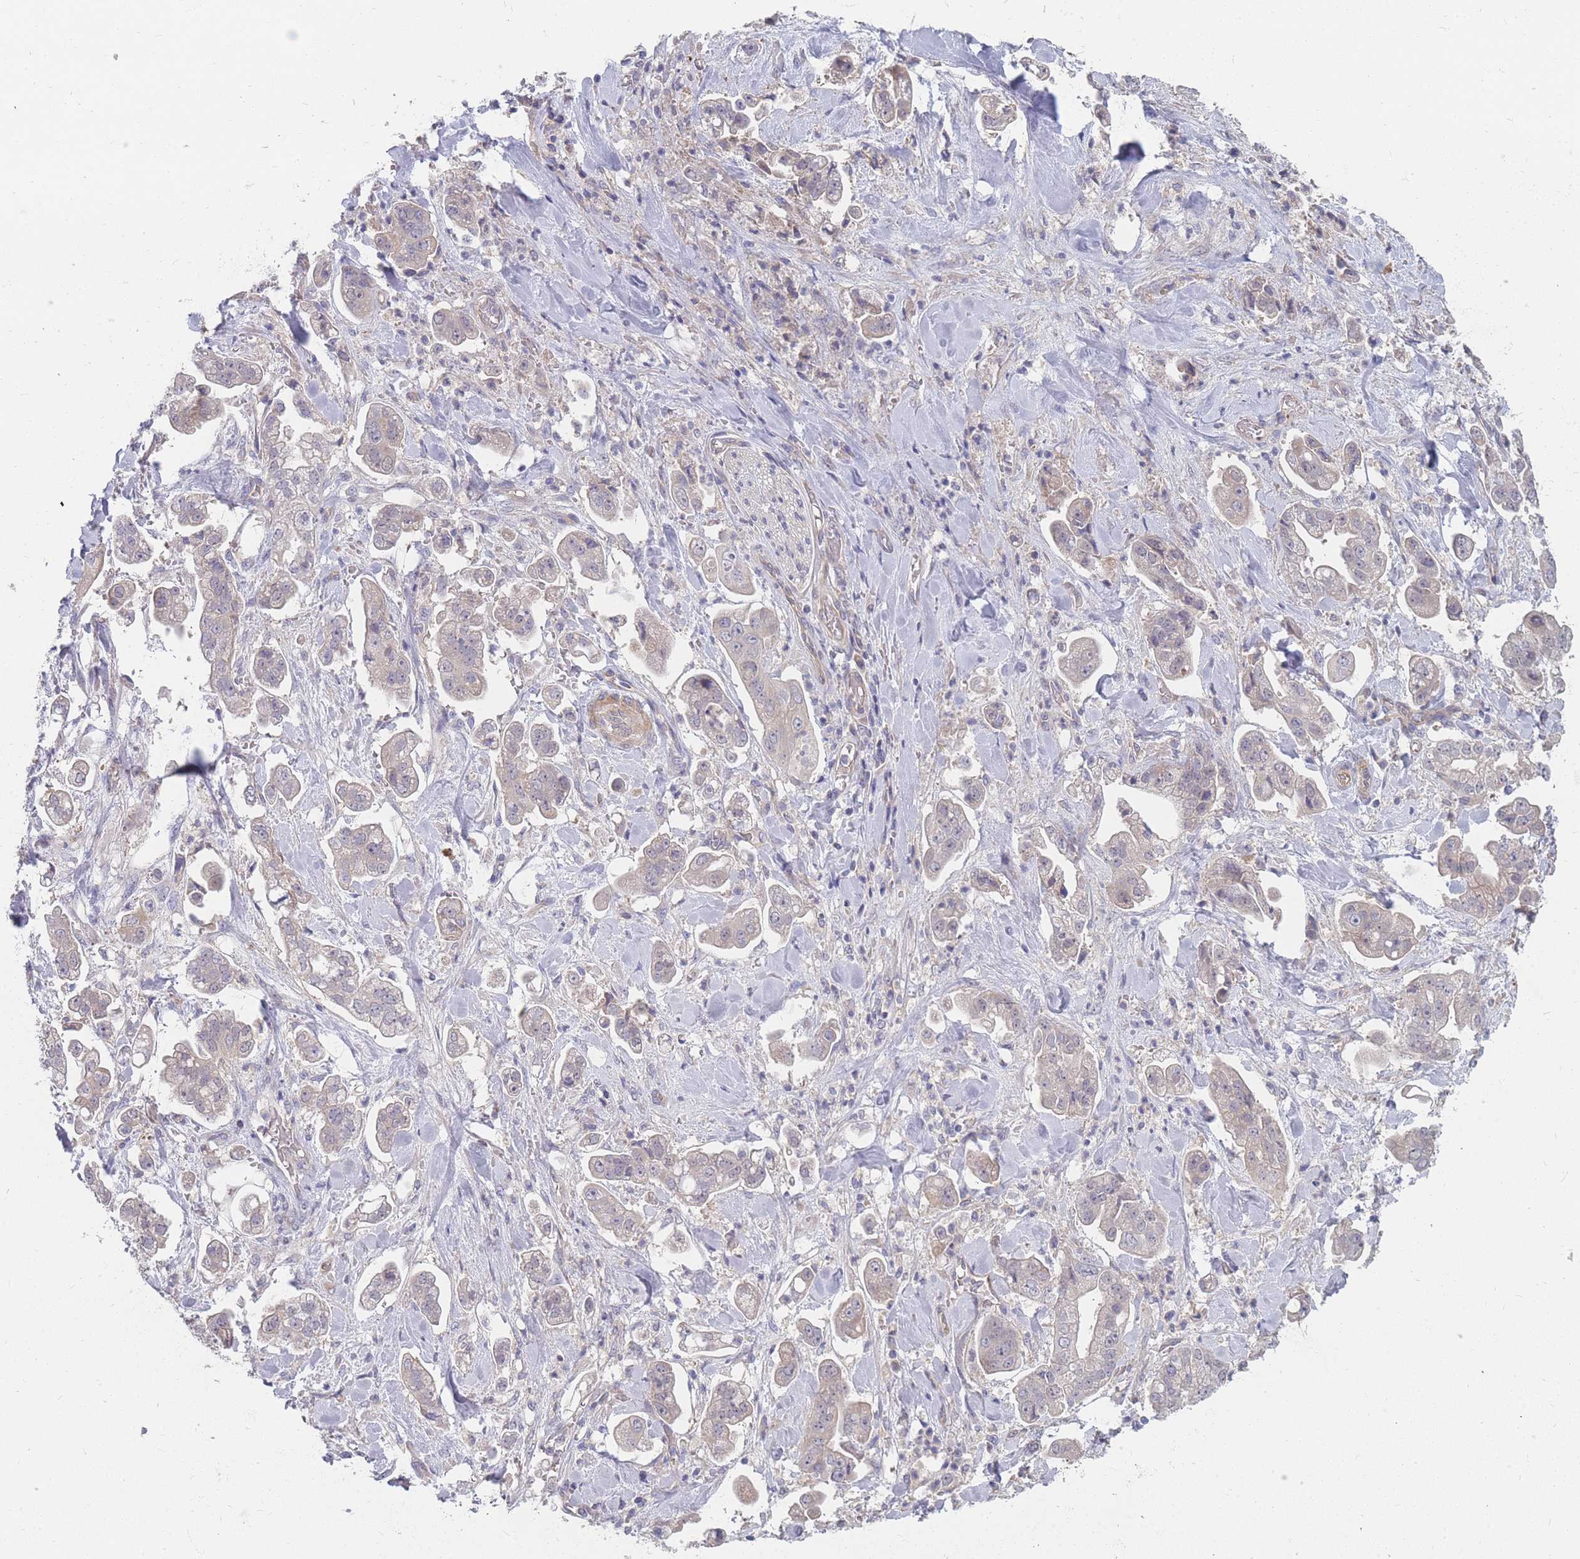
{"staining": {"intensity": "negative", "quantity": "none", "location": "none"}, "tissue": "stomach cancer", "cell_type": "Tumor cells", "image_type": "cancer", "snomed": [{"axis": "morphology", "description": "Adenocarcinoma, NOS"}, {"axis": "topography", "description": "Stomach"}], "caption": "The image displays no staining of tumor cells in stomach cancer (adenocarcinoma).", "gene": "NUB1", "patient": {"sex": "male", "age": 62}}